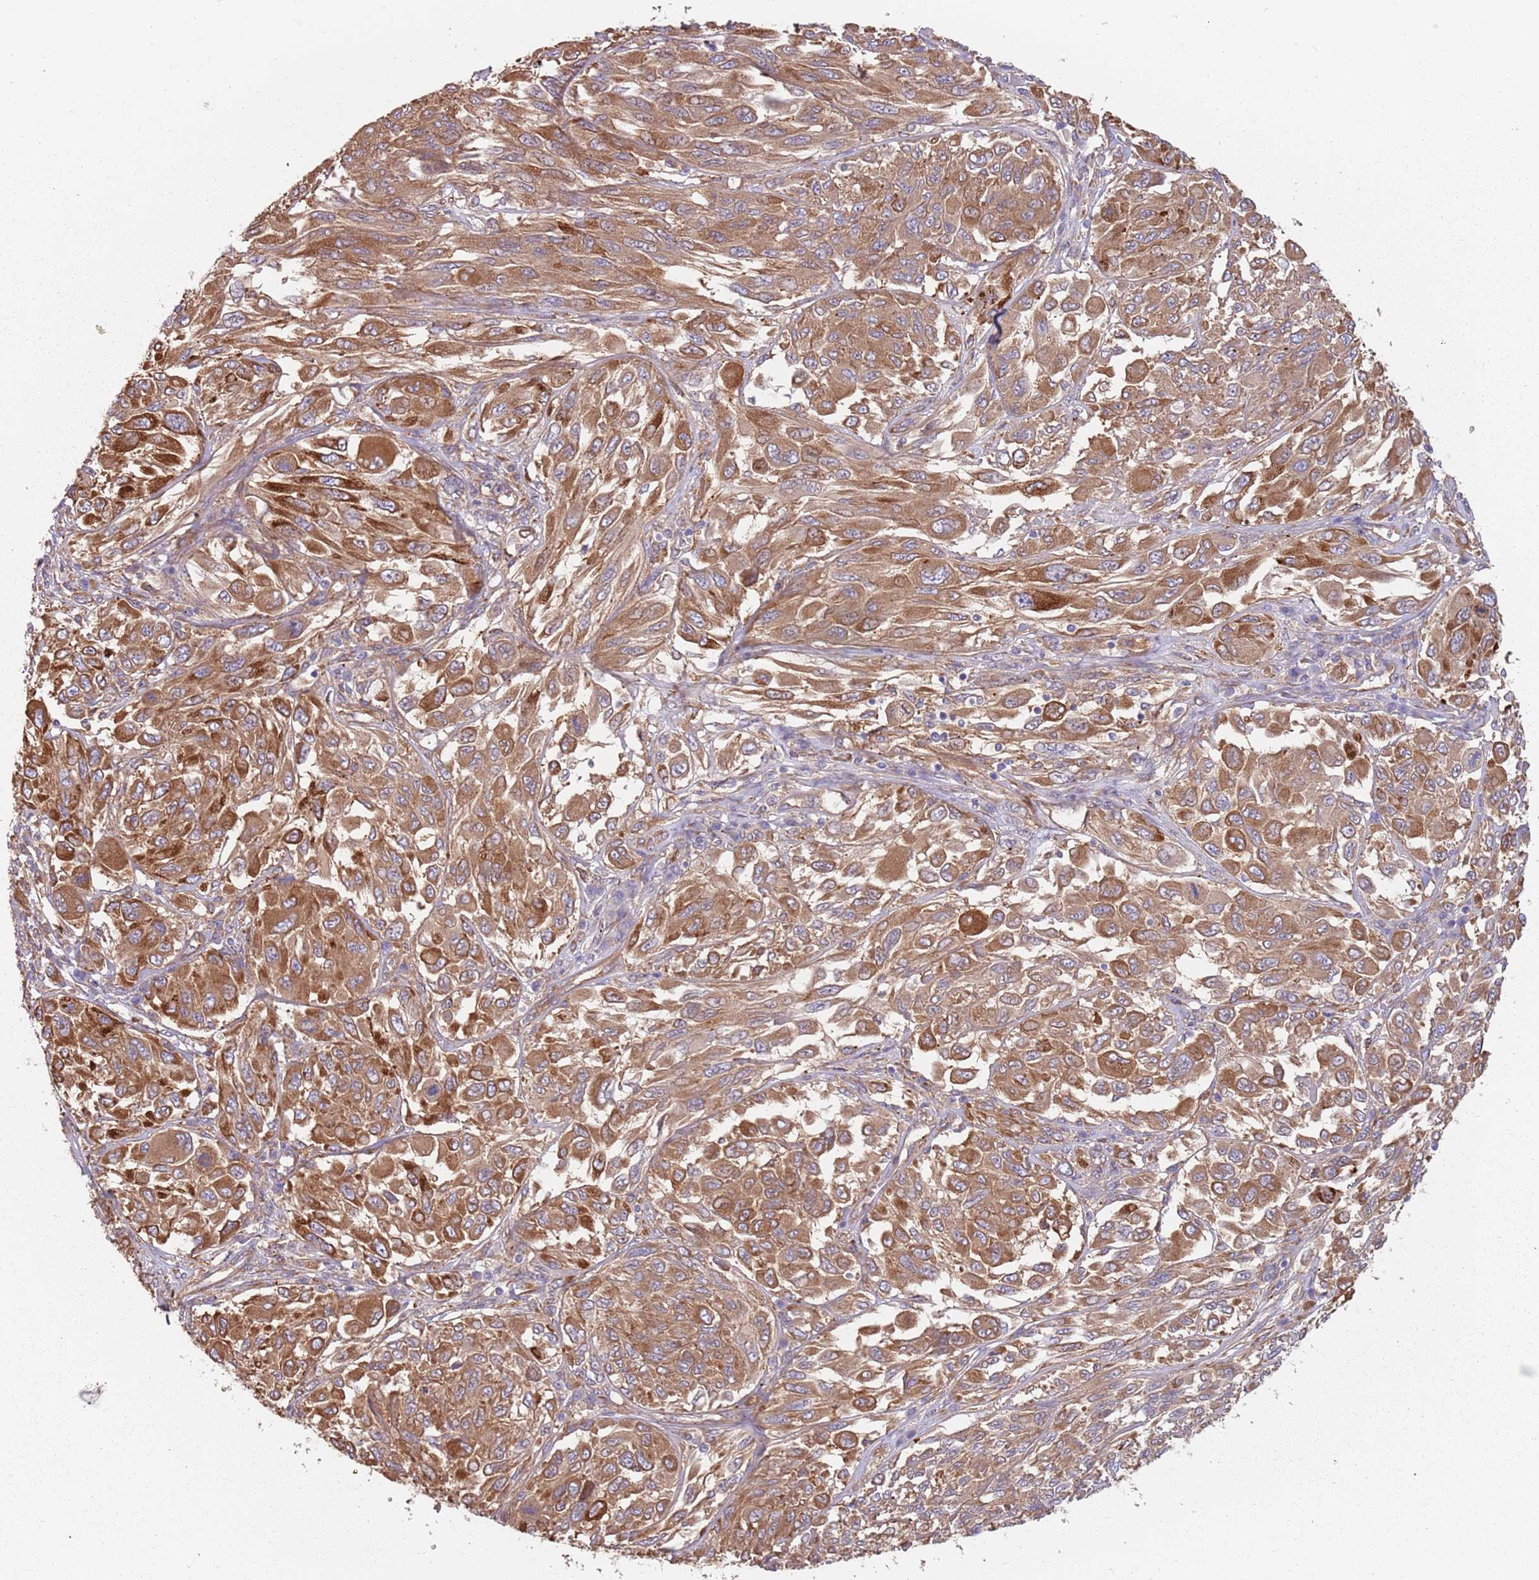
{"staining": {"intensity": "strong", "quantity": ">75%", "location": "cytoplasmic/membranous"}, "tissue": "melanoma", "cell_type": "Tumor cells", "image_type": "cancer", "snomed": [{"axis": "morphology", "description": "Malignant melanoma, NOS"}, {"axis": "topography", "description": "Skin"}], "caption": "Approximately >75% of tumor cells in malignant melanoma show strong cytoplasmic/membranous protein expression as visualized by brown immunohistochemical staining.", "gene": "SPDL1", "patient": {"sex": "female", "age": 91}}